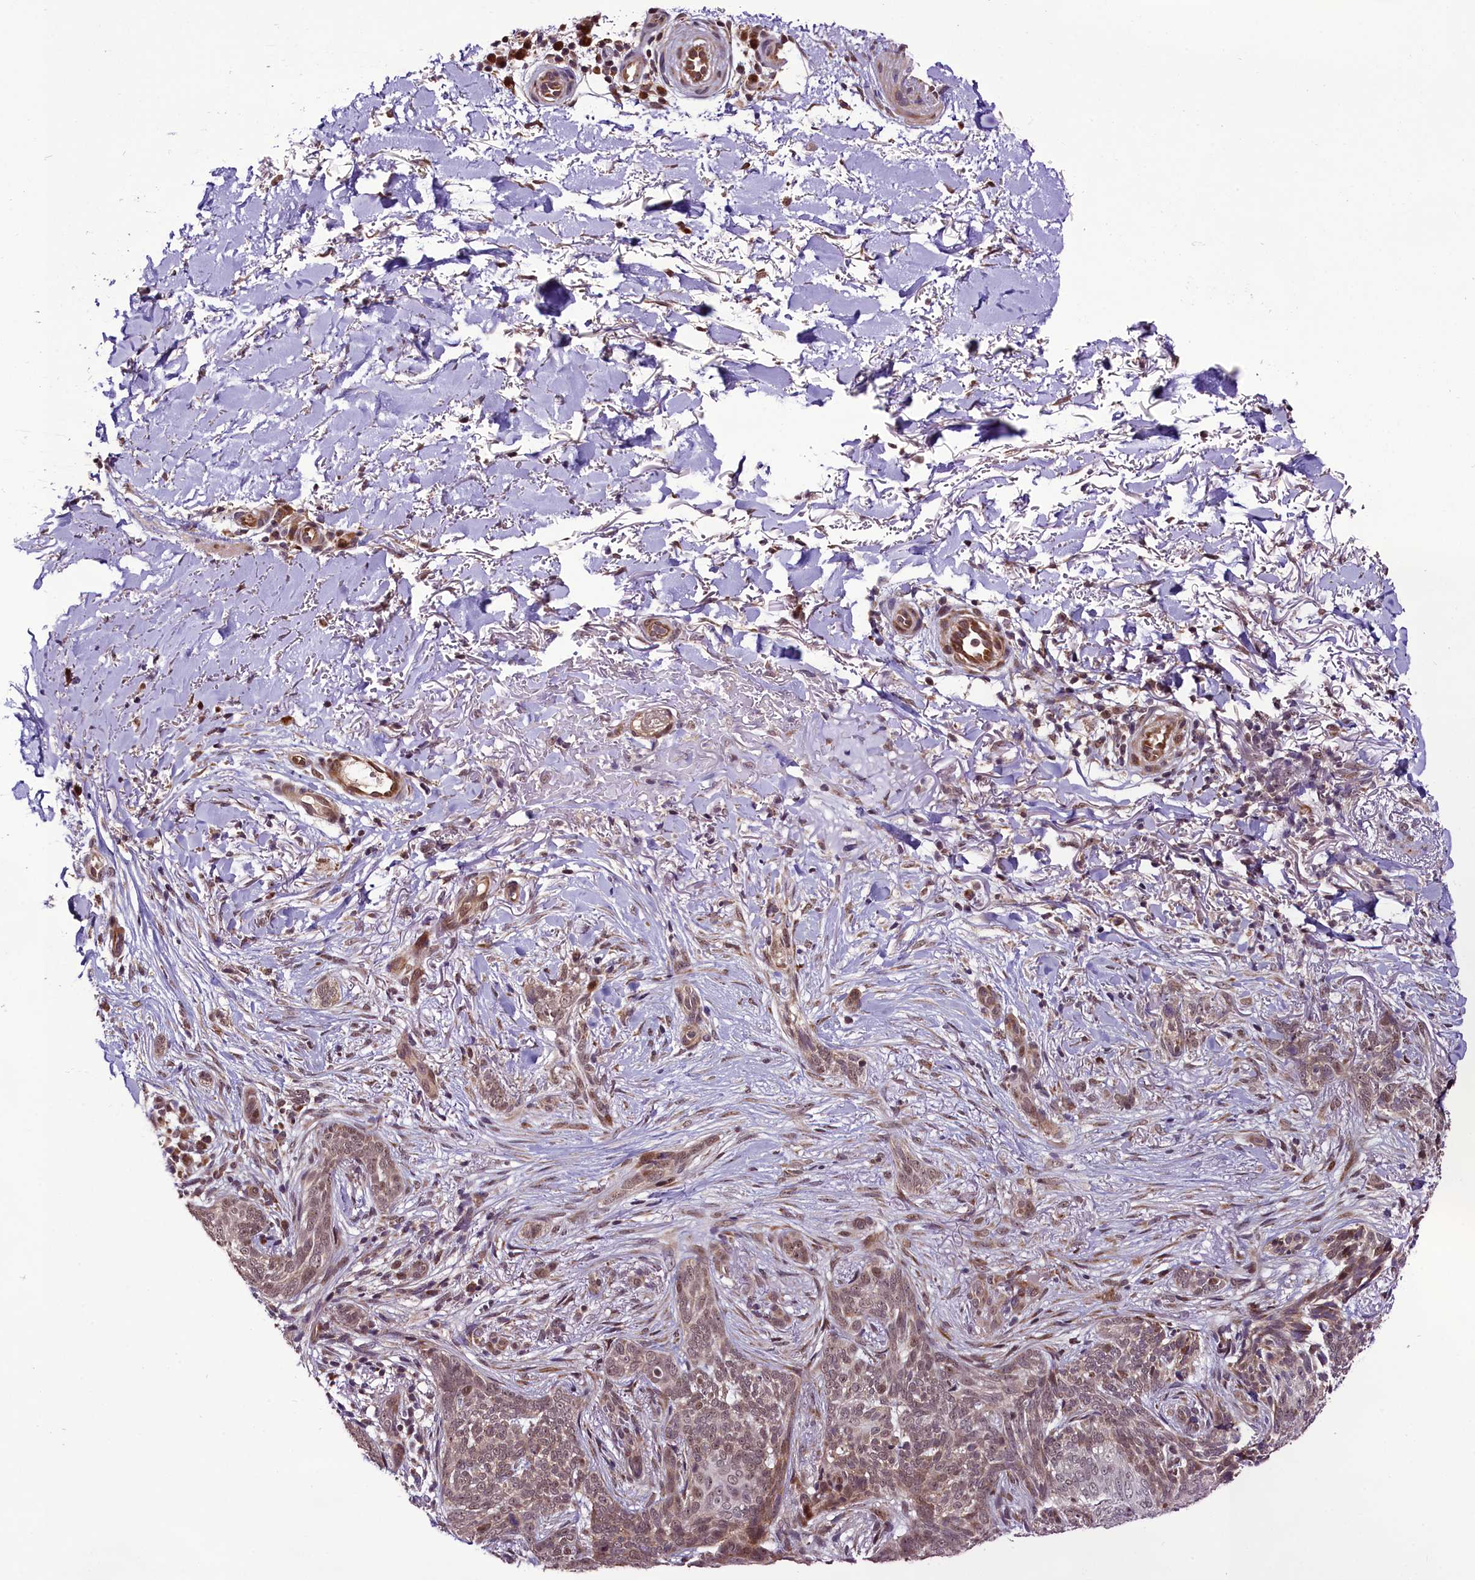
{"staining": {"intensity": "weak", "quantity": ">75%", "location": "nuclear"}, "tissue": "skin cancer", "cell_type": "Tumor cells", "image_type": "cancer", "snomed": [{"axis": "morphology", "description": "Normal tissue, NOS"}, {"axis": "morphology", "description": "Basal cell carcinoma"}, {"axis": "topography", "description": "Skin"}], "caption": "A brown stain highlights weak nuclear staining of a protein in human skin basal cell carcinoma tumor cells.", "gene": "RPUSD2", "patient": {"sex": "female", "age": 67}}